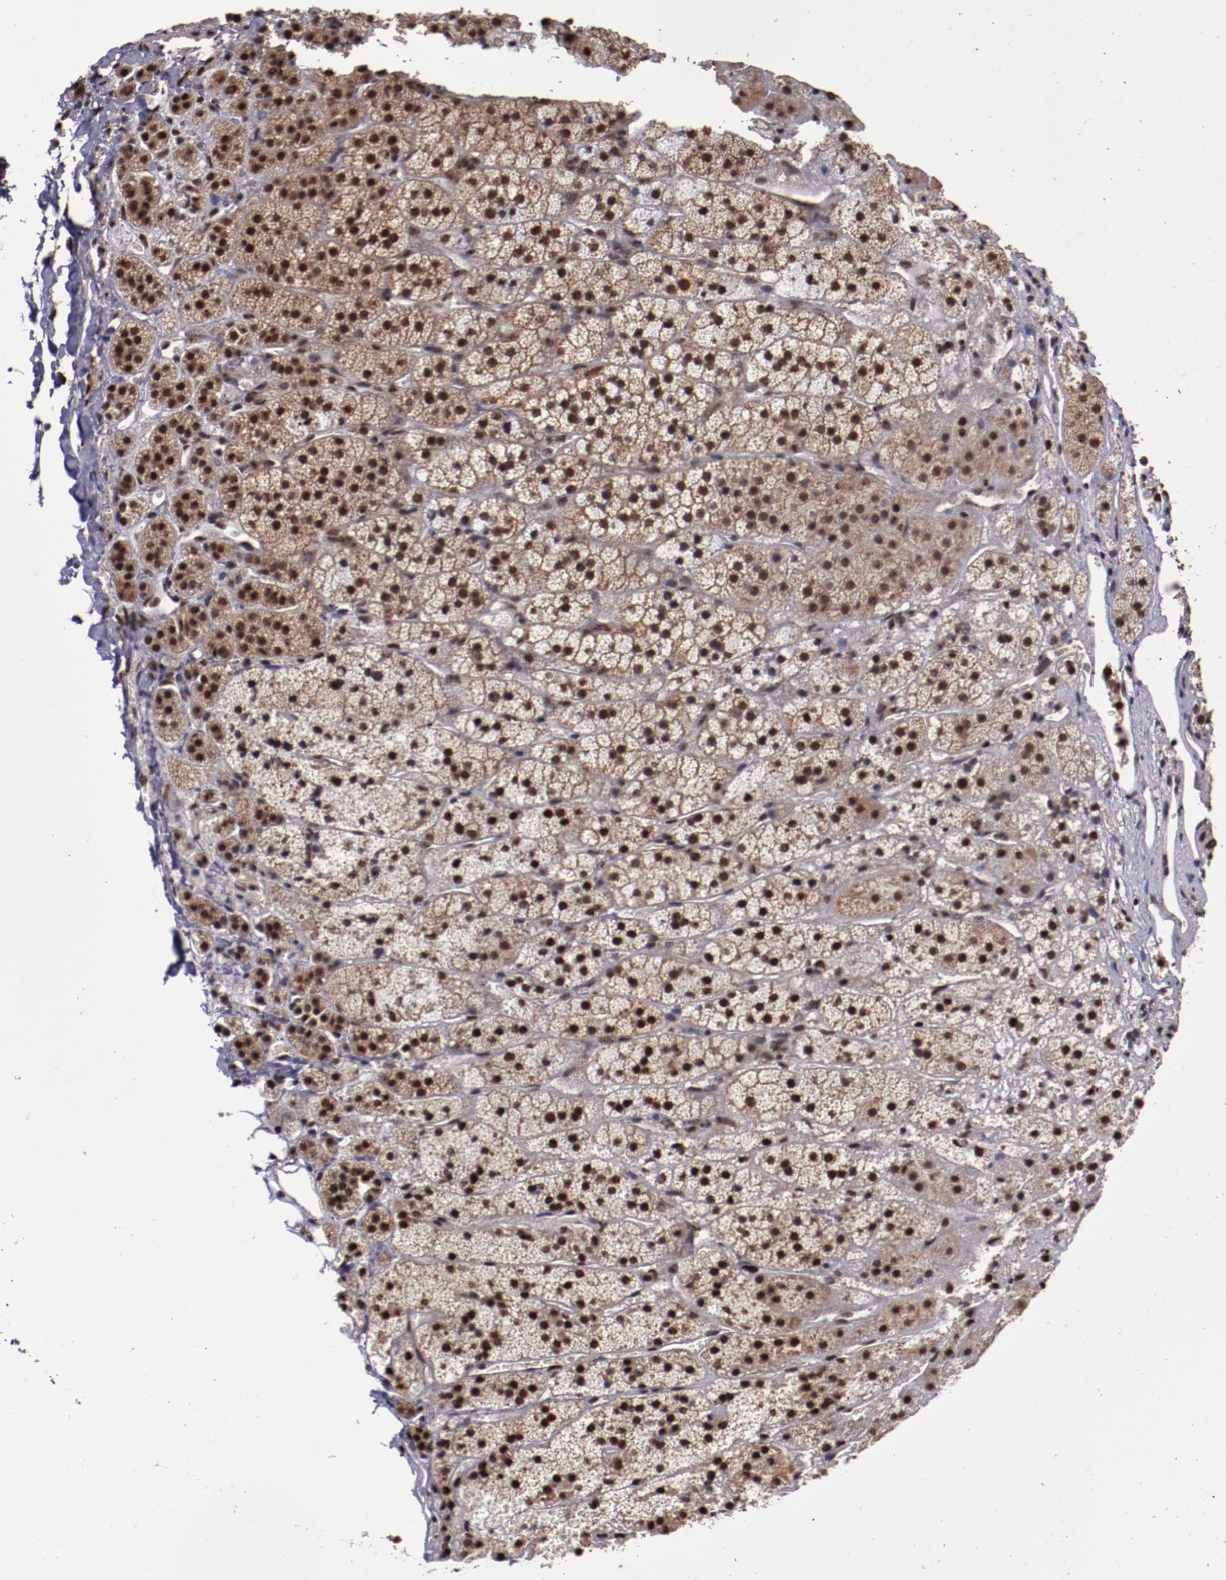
{"staining": {"intensity": "strong", "quantity": ">75%", "location": "cytoplasmic/membranous,nuclear"}, "tissue": "adrenal gland", "cell_type": "Glandular cells", "image_type": "normal", "snomed": [{"axis": "morphology", "description": "Normal tissue, NOS"}, {"axis": "topography", "description": "Adrenal gland"}], "caption": "Protein expression analysis of normal human adrenal gland reveals strong cytoplasmic/membranous,nuclear positivity in about >75% of glandular cells. (DAB (3,3'-diaminobenzidine) IHC, brown staining for protein, blue staining for nuclei).", "gene": "CECR2", "patient": {"sex": "female", "age": 44}}